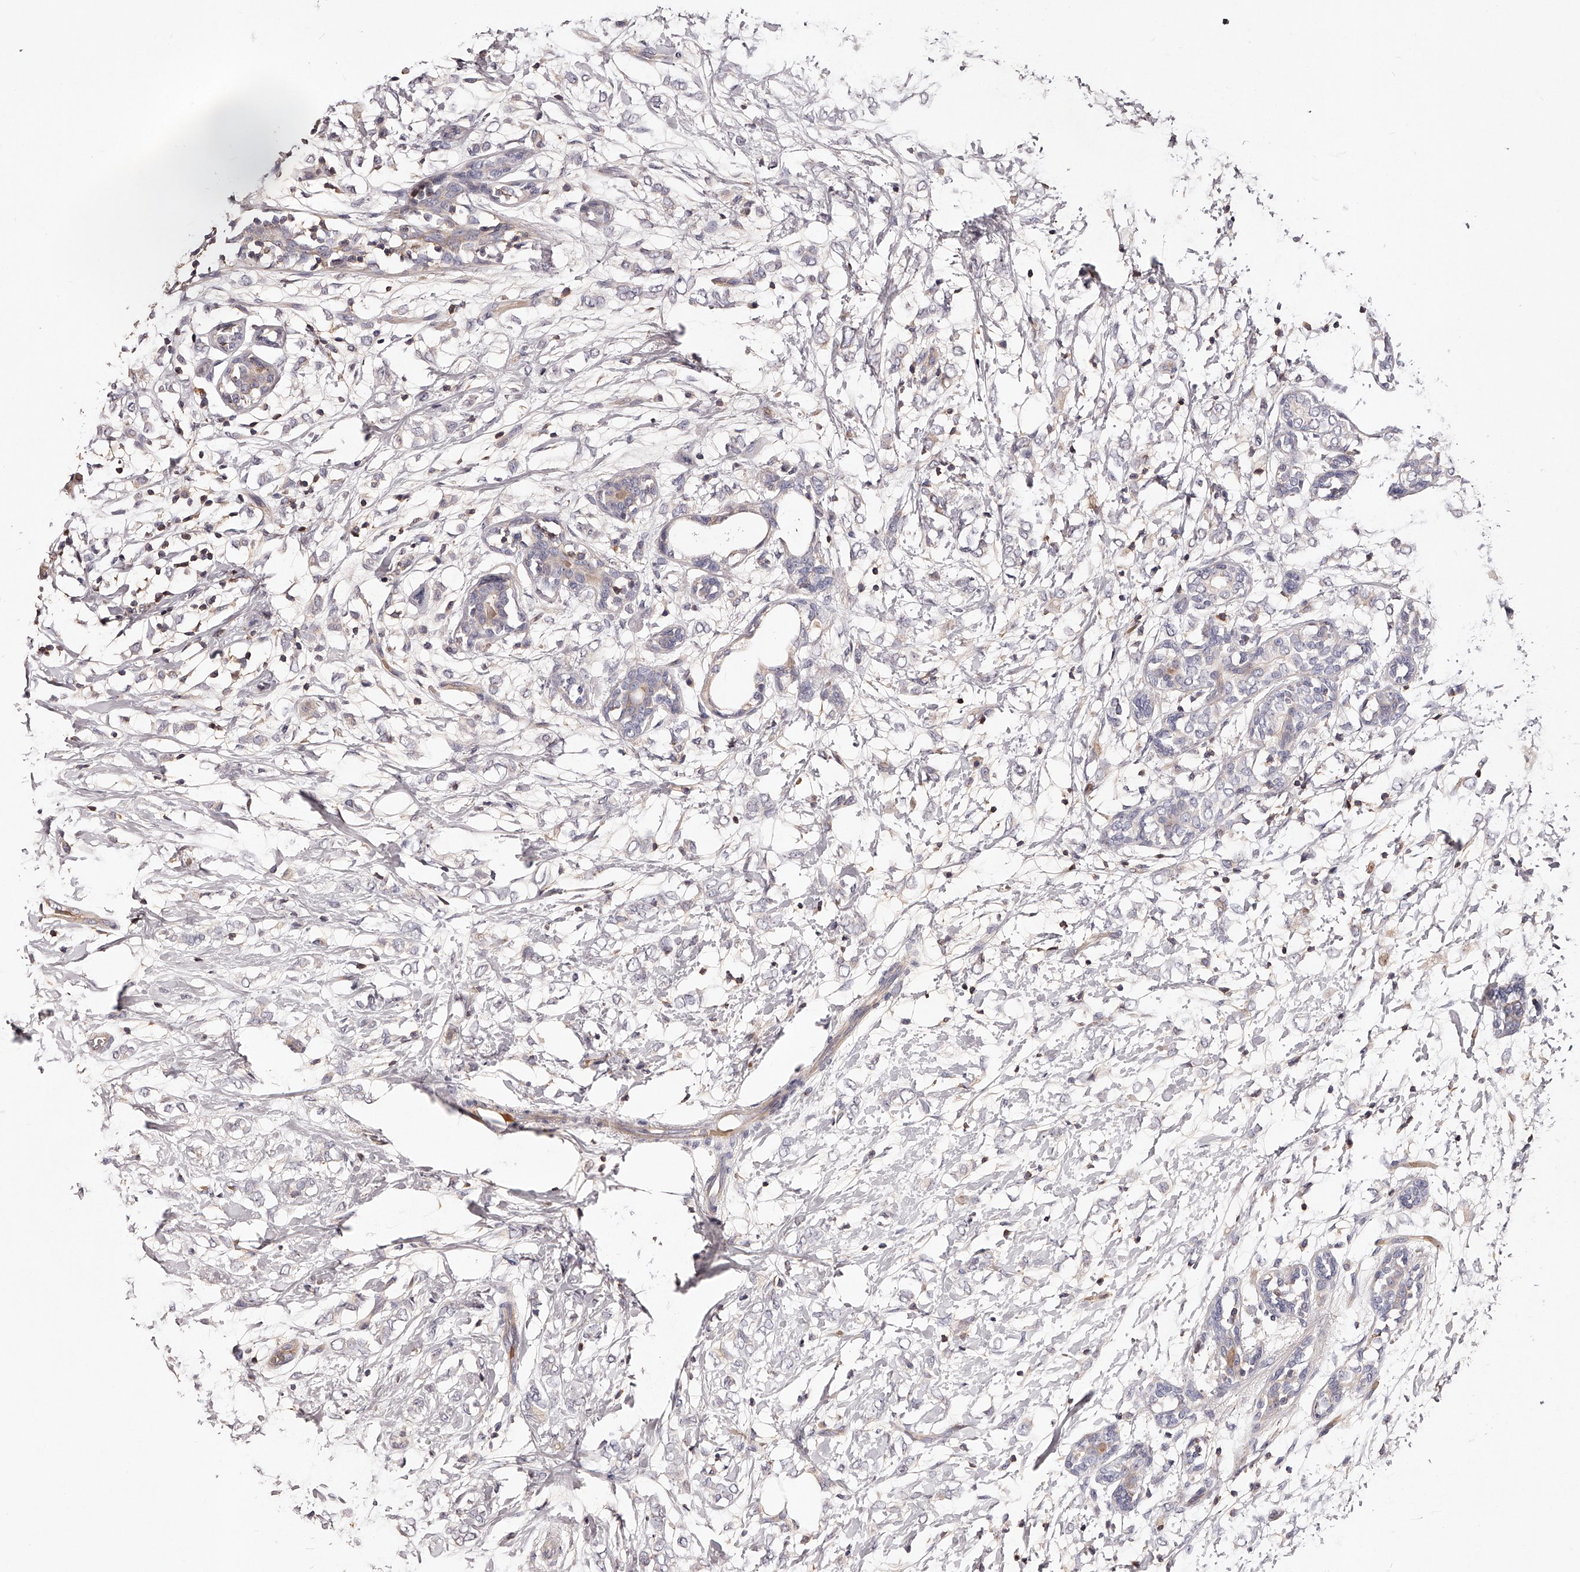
{"staining": {"intensity": "weak", "quantity": "<25%", "location": "cytoplasmic/membranous"}, "tissue": "breast cancer", "cell_type": "Tumor cells", "image_type": "cancer", "snomed": [{"axis": "morphology", "description": "Normal tissue, NOS"}, {"axis": "morphology", "description": "Lobular carcinoma"}, {"axis": "topography", "description": "Breast"}], "caption": "An image of human breast cancer (lobular carcinoma) is negative for staining in tumor cells.", "gene": "PHACTR1", "patient": {"sex": "female", "age": 47}}